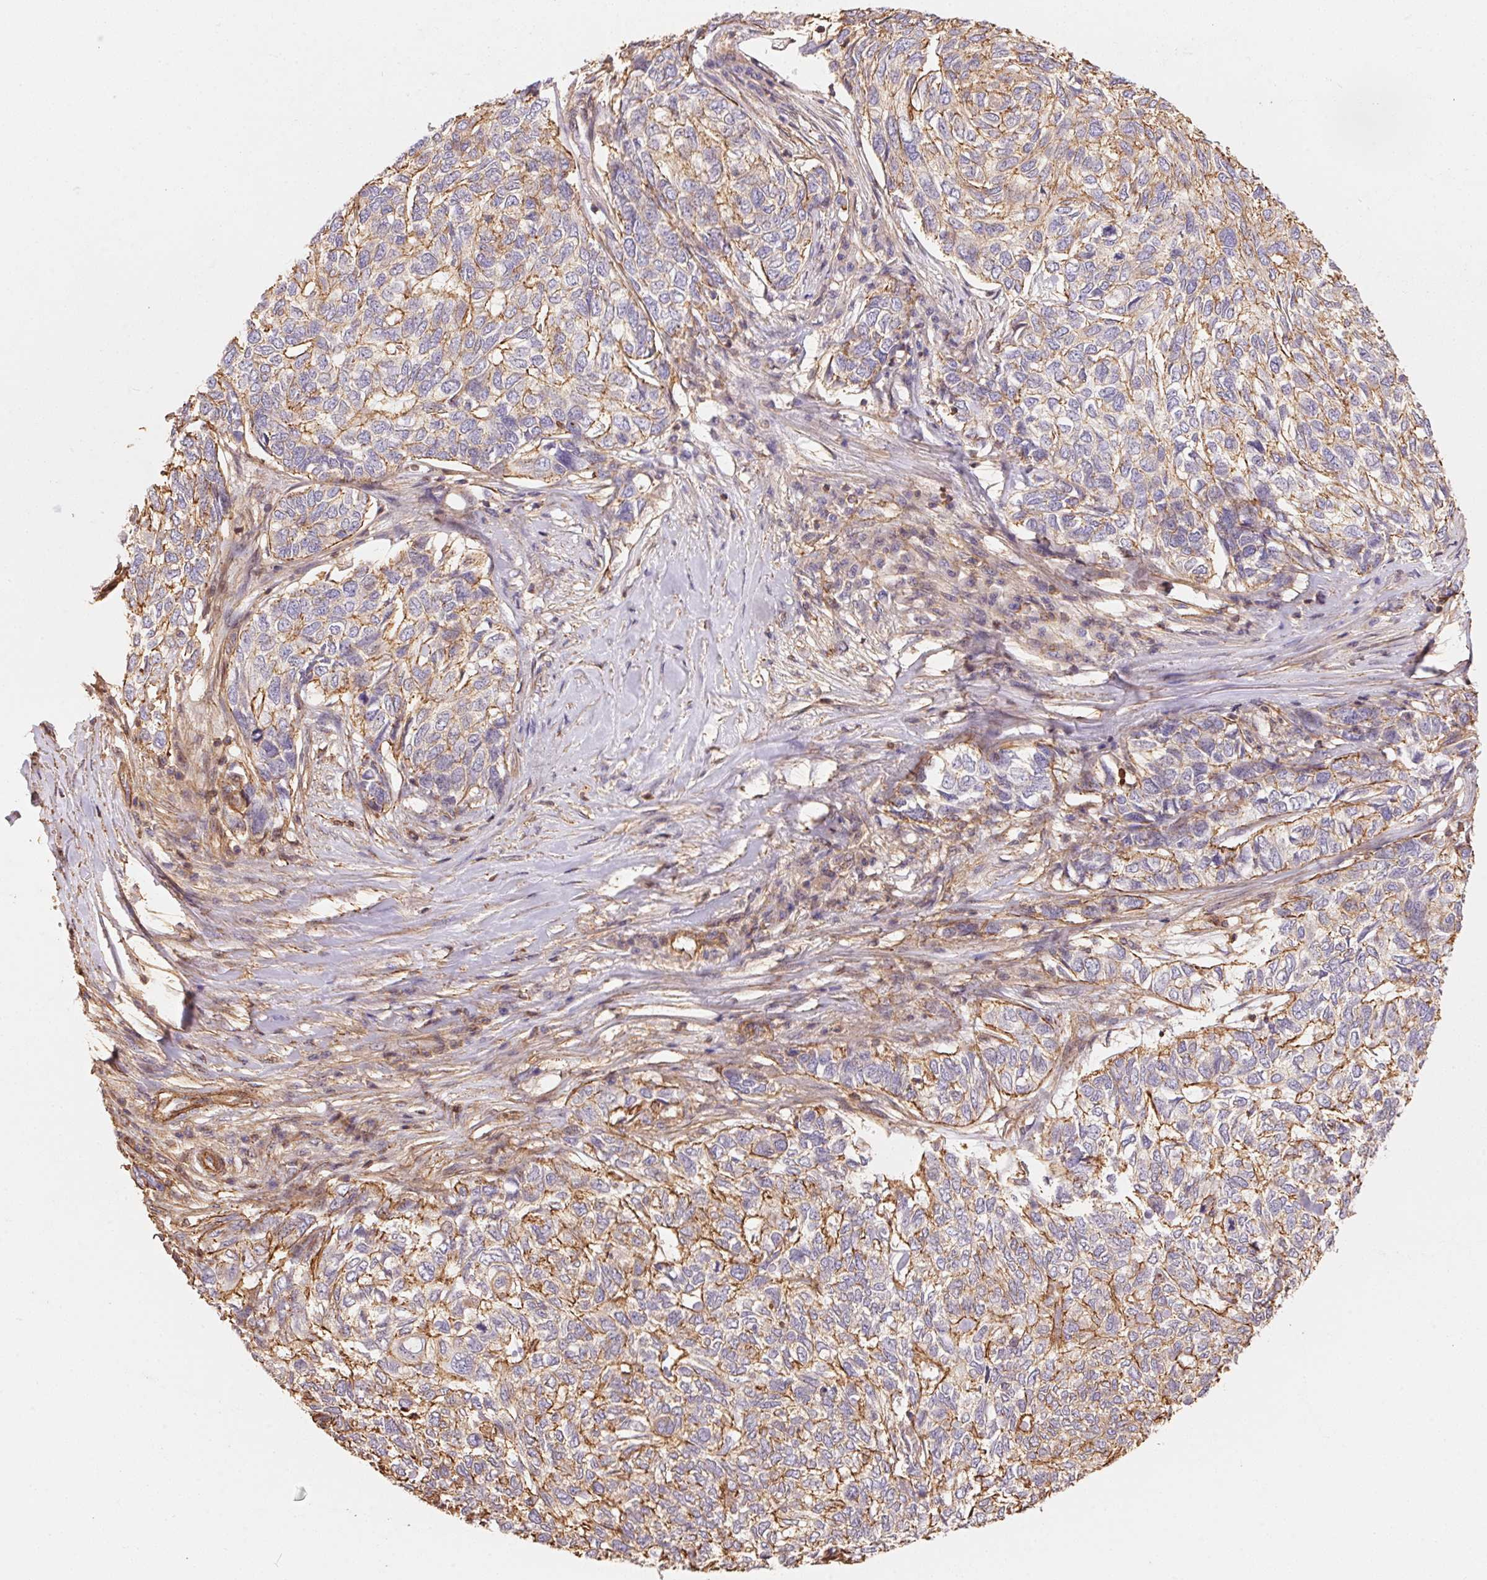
{"staining": {"intensity": "moderate", "quantity": "25%-75%", "location": "cytoplasmic/membranous"}, "tissue": "skin cancer", "cell_type": "Tumor cells", "image_type": "cancer", "snomed": [{"axis": "morphology", "description": "Basal cell carcinoma"}, {"axis": "topography", "description": "Skin"}], "caption": "Immunohistochemistry (IHC) (DAB (3,3'-diaminobenzidine)) staining of human skin cancer demonstrates moderate cytoplasmic/membranous protein staining in approximately 25%-75% of tumor cells. (brown staining indicates protein expression, while blue staining denotes nuclei).", "gene": "FRAS1", "patient": {"sex": "female", "age": 65}}